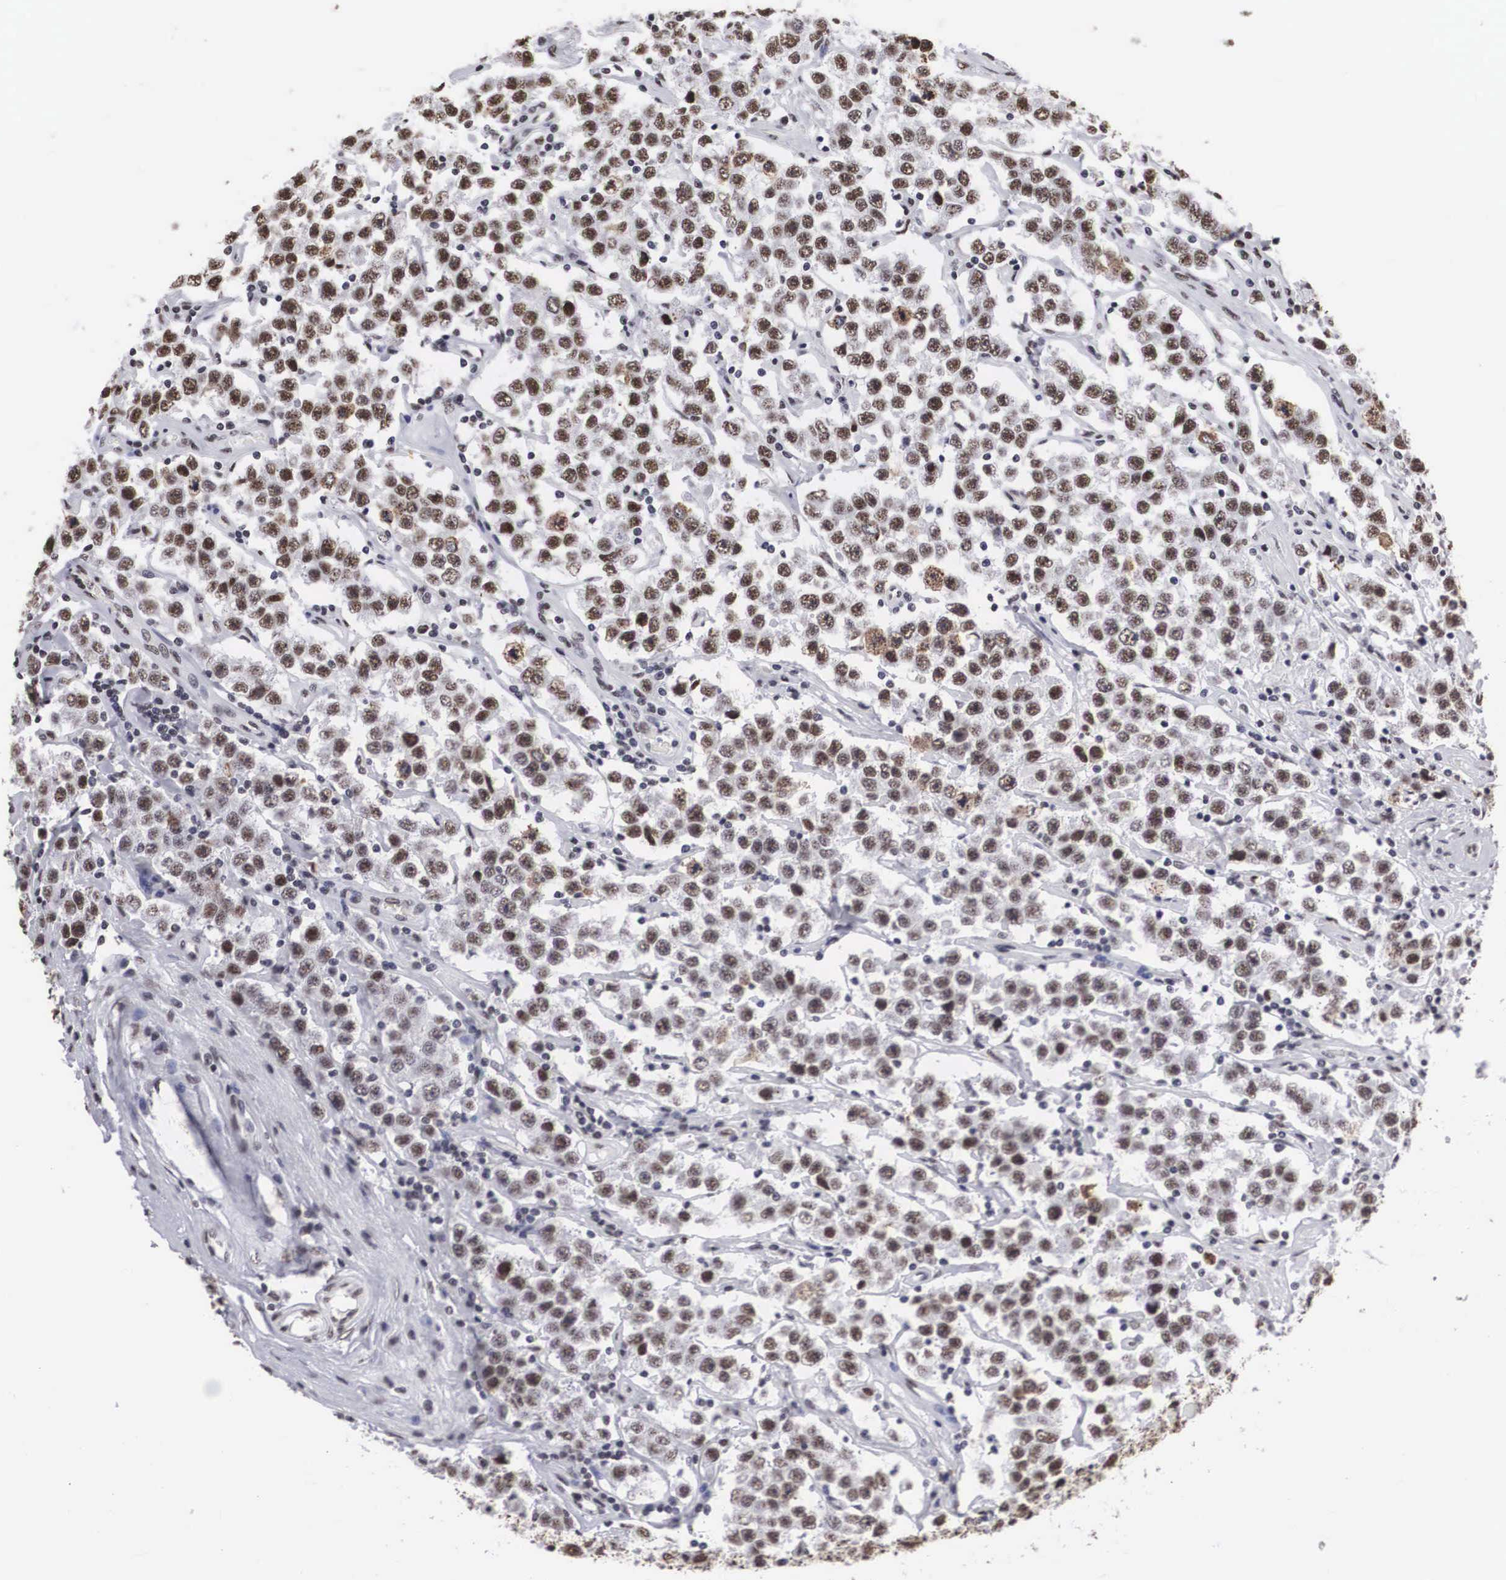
{"staining": {"intensity": "moderate", "quantity": ">75%", "location": "nuclear"}, "tissue": "testis cancer", "cell_type": "Tumor cells", "image_type": "cancer", "snomed": [{"axis": "morphology", "description": "Seminoma, NOS"}, {"axis": "topography", "description": "Testis"}], "caption": "An image showing moderate nuclear staining in about >75% of tumor cells in testis cancer, as visualized by brown immunohistochemical staining.", "gene": "ACIN1", "patient": {"sex": "male", "age": 52}}